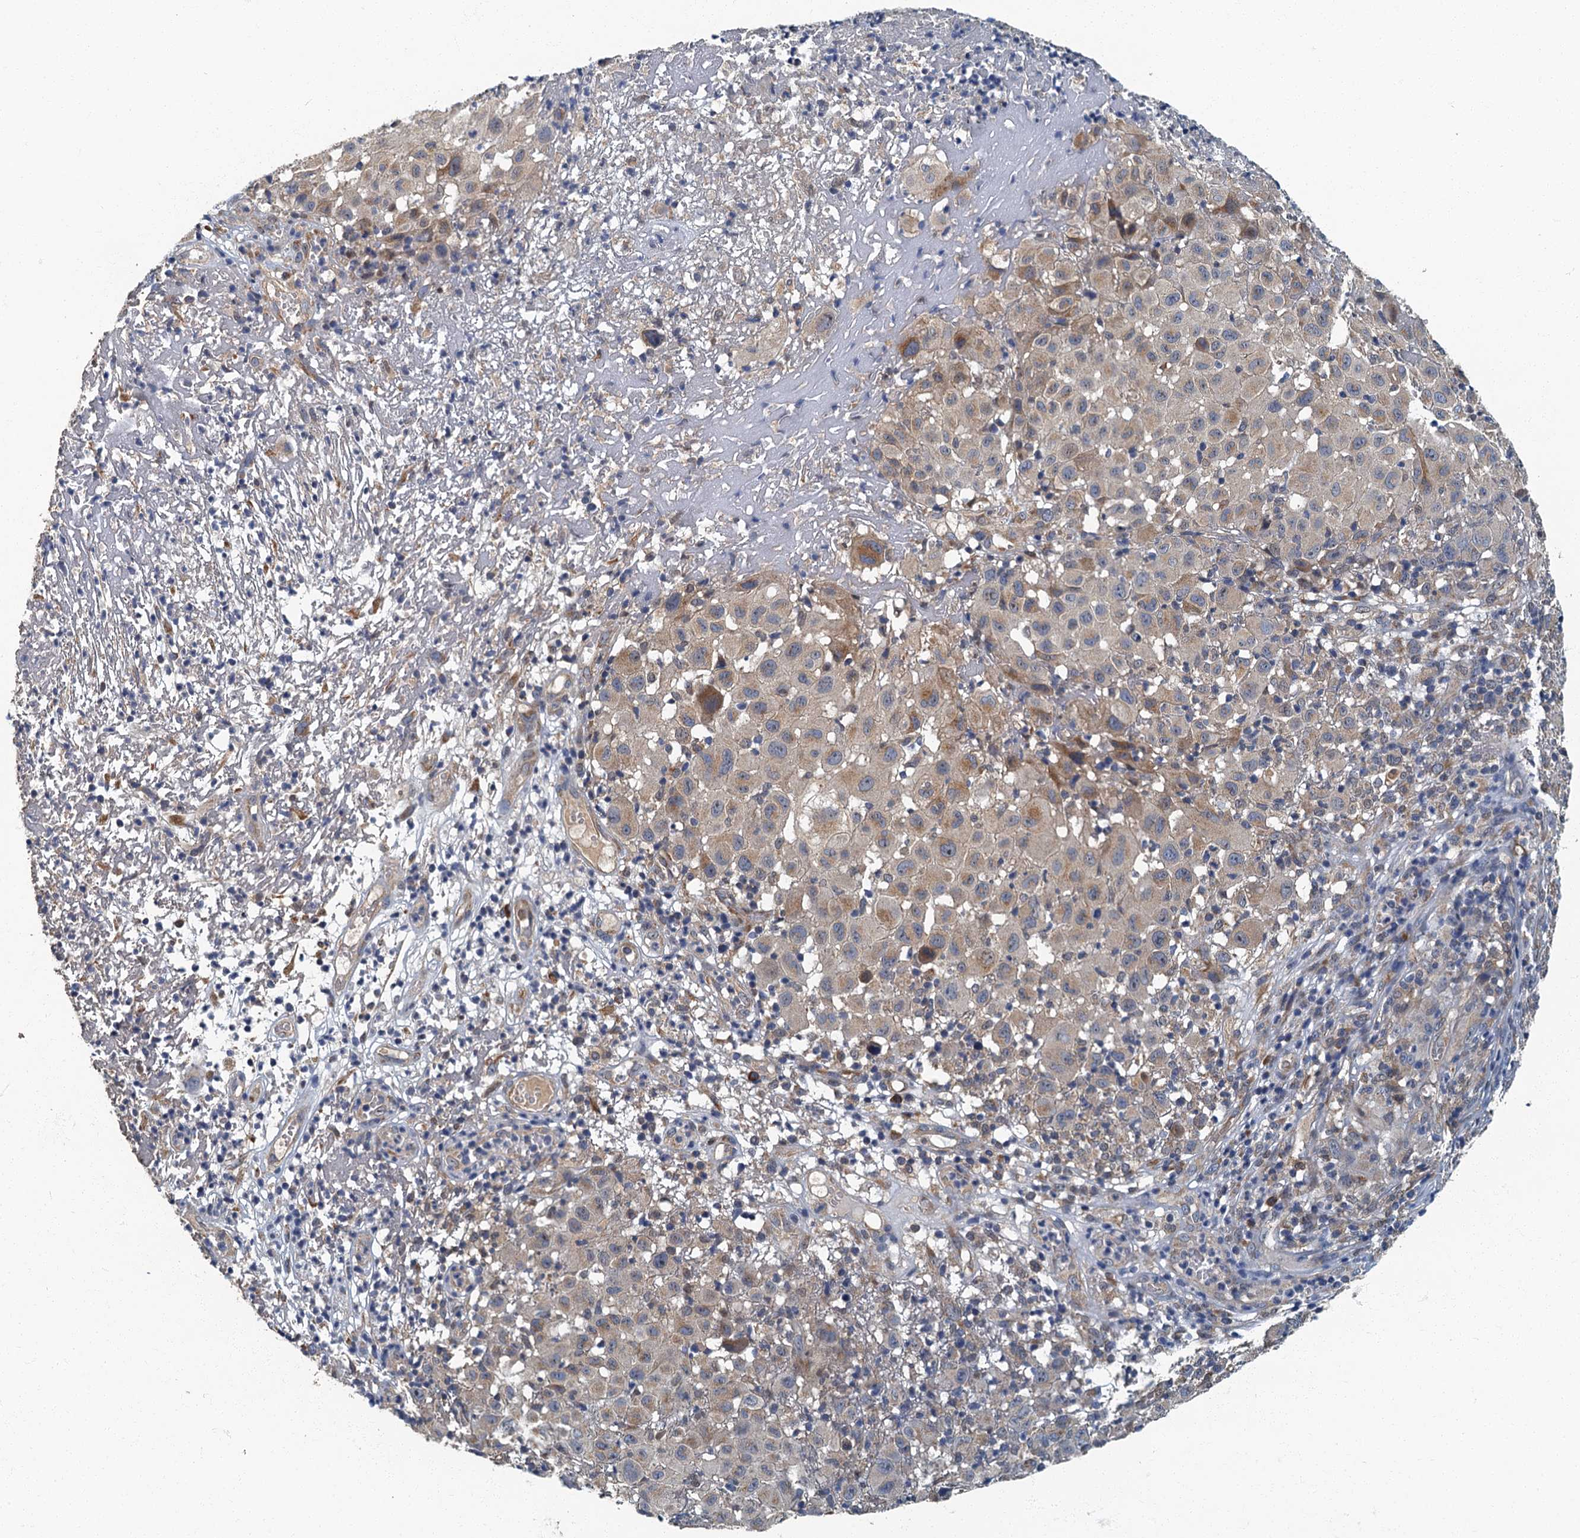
{"staining": {"intensity": "weak", "quantity": "25%-75%", "location": "cytoplasmic/membranous"}, "tissue": "melanoma", "cell_type": "Tumor cells", "image_type": "cancer", "snomed": [{"axis": "morphology", "description": "Malignant melanoma, NOS"}, {"axis": "topography", "description": "Skin"}], "caption": "This micrograph displays malignant melanoma stained with IHC to label a protein in brown. The cytoplasmic/membranous of tumor cells show weak positivity for the protein. Nuclei are counter-stained blue.", "gene": "DDX49", "patient": {"sex": "male", "age": 73}}